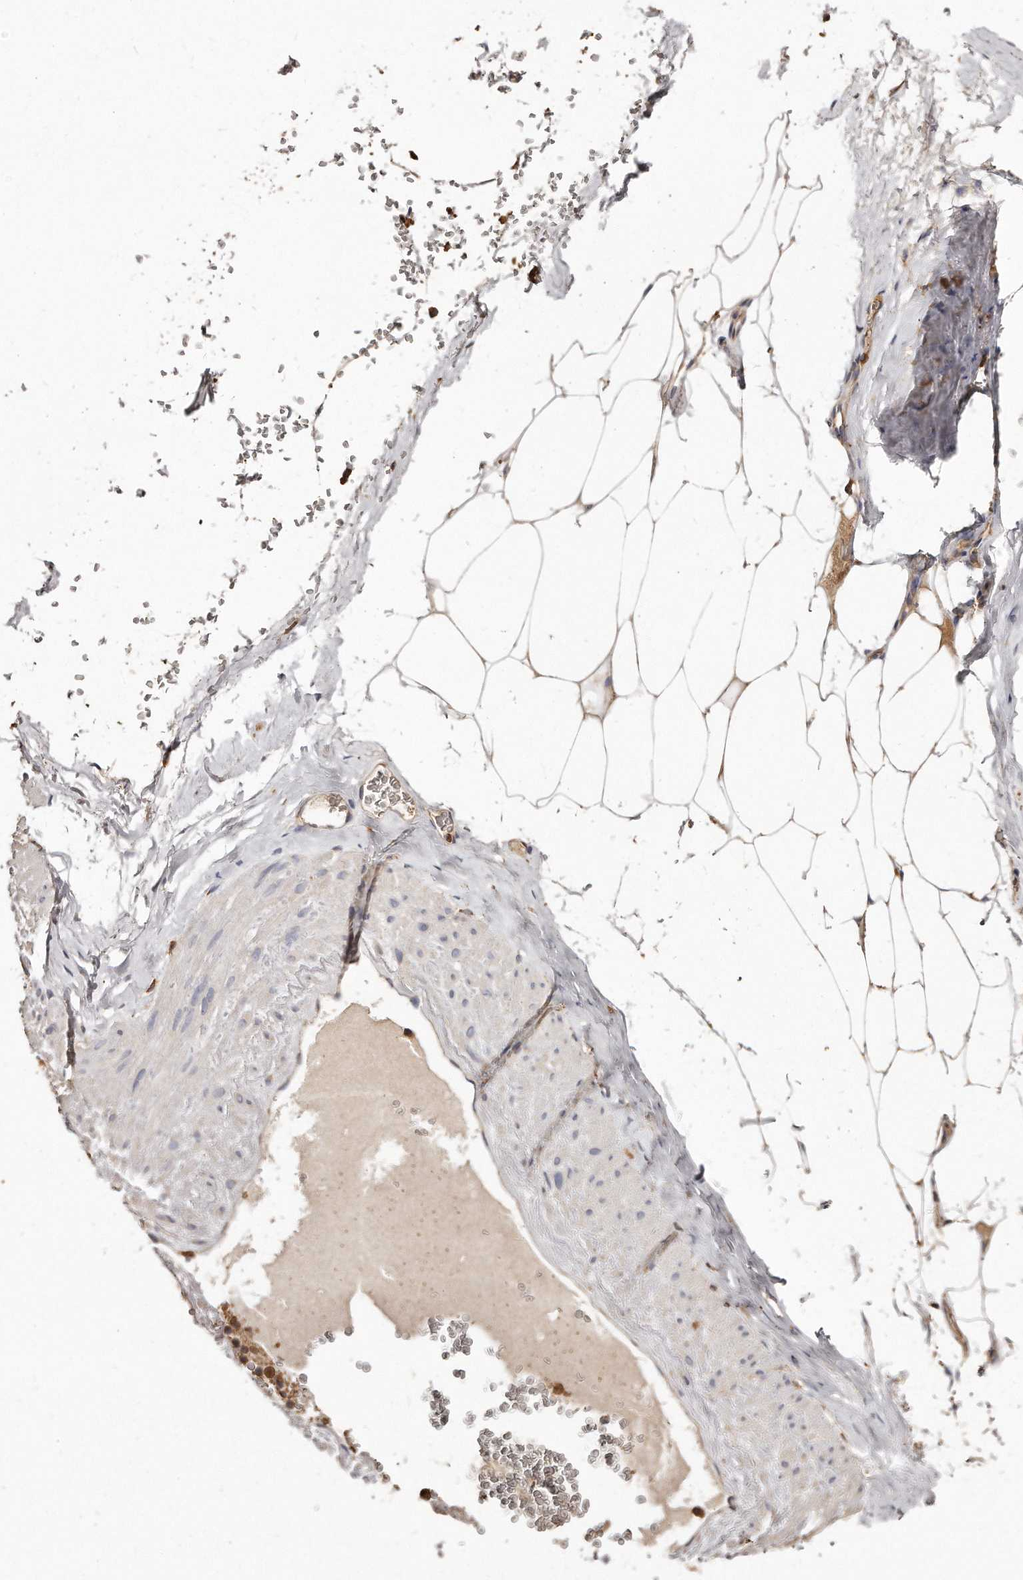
{"staining": {"intensity": "weak", "quantity": ">75%", "location": "cytoplasmic/membranous,nuclear"}, "tissue": "adipose tissue", "cell_type": "Adipocytes", "image_type": "normal", "snomed": [{"axis": "morphology", "description": "Normal tissue, NOS"}, {"axis": "morphology", "description": "Adenocarcinoma, Low grade"}, {"axis": "topography", "description": "Prostate"}, {"axis": "topography", "description": "Peripheral nerve tissue"}], "caption": "Human adipose tissue stained with a brown dye shows weak cytoplasmic/membranous,nuclear positive staining in approximately >75% of adipocytes.", "gene": "CAP1", "patient": {"sex": "male", "age": 63}}